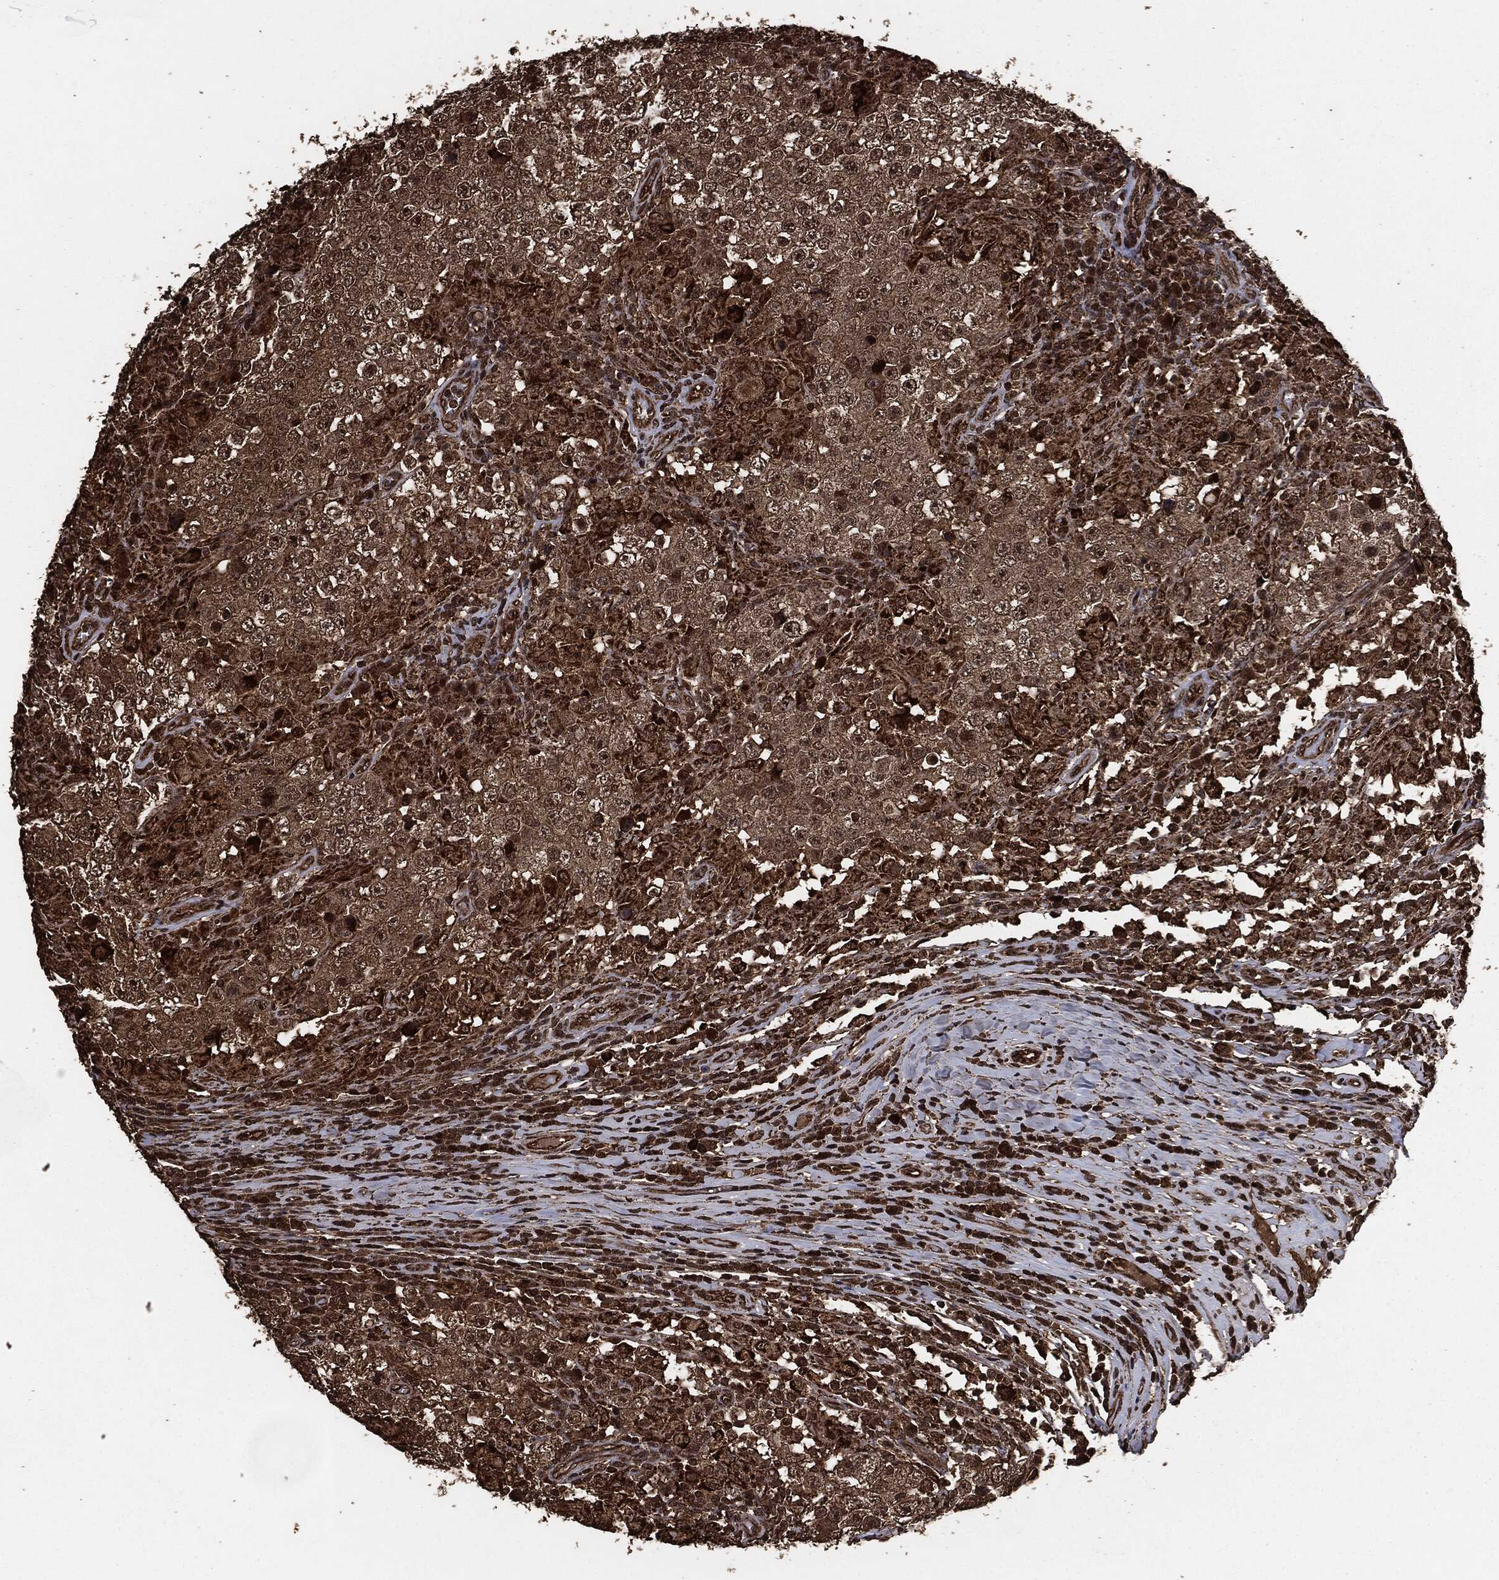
{"staining": {"intensity": "weak", "quantity": ">75%", "location": "cytoplasmic/membranous,nuclear"}, "tissue": "testis cancer", "cell_type": "Tumor cells", "image_type": "cancer", "snomed": [{"axis": "morphology", "description": "Seminoma, NOS"}, {"axis": "morphology", "description": "Carcinoma, Embryonal, NOS"}, {"axis": "topography", "description": "Testis"}], "caption": "Immunohistochemical staining of human testis embryonal carcinoma reveals low levels of weak cytoplasmic/membranous and nuclear staining in about >75% of tumor cells.", "gene": "EGFR", "patient": {"sex": "male", "age": 41}}